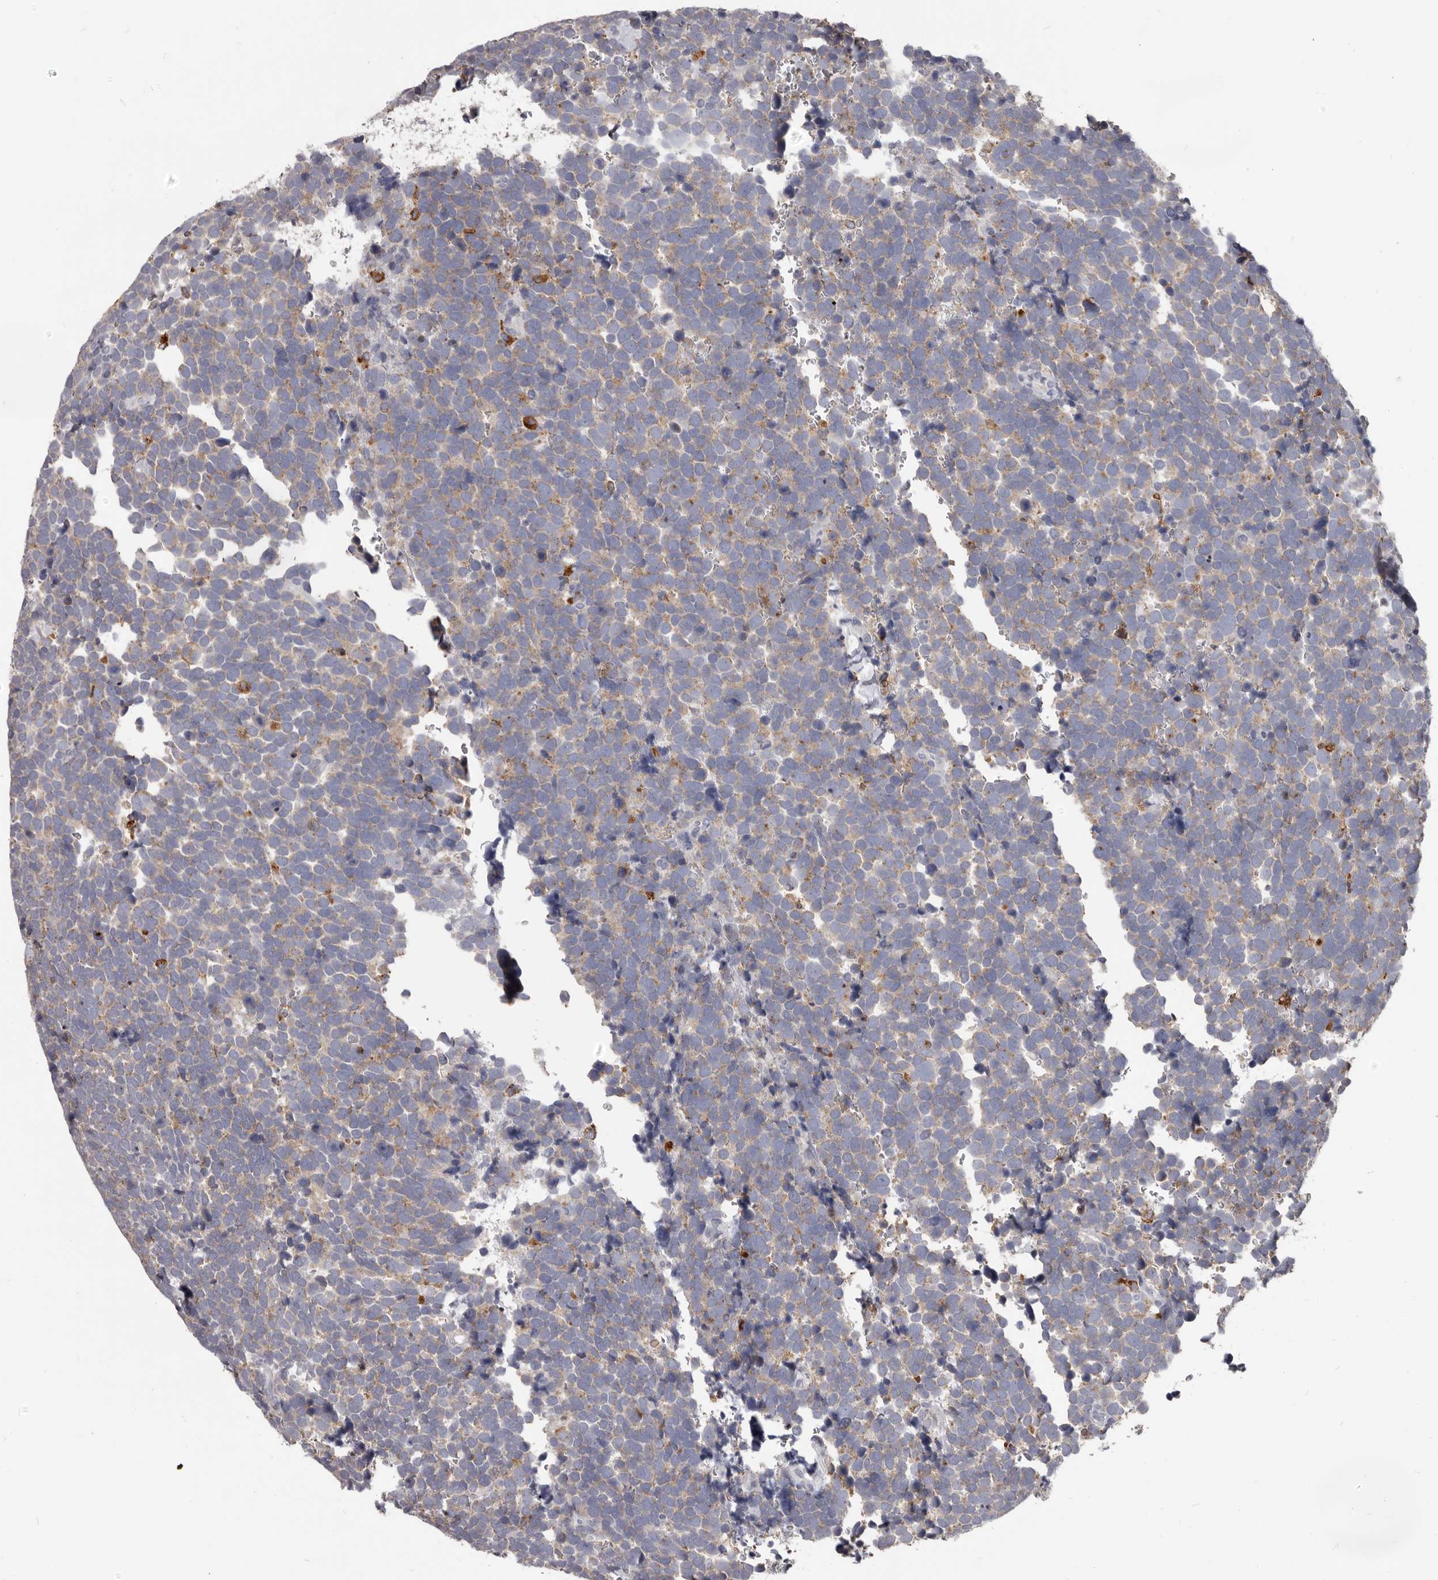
{"staining": {"intensity": "weak", "quantity": "25%-75%", "location": "cytoplasmic/membranous"}, "tissue": "urothelial cancer", "cell_type": "Tumor cells", "image_type": "cancer", "snomed": [{"axis": "morphology", "description": "Urothelial carcinoma, High grade"}, {"axis": "topography", "description": "Urinary bladder"}], "caption": "Protein expression analysis of human high-grade urothelial carcinoma reveals weak cytoplasmic/membranous expression in about 25%-75% of tumor cells. The staining was performed using DAB (3,3'-diaminobenzidine), with brown indicating positive protein expression. Nuclei are stained blue with hematoxylin.", "gene": "PI4K2A", "patient": {"sex": "female", "age": 82}}